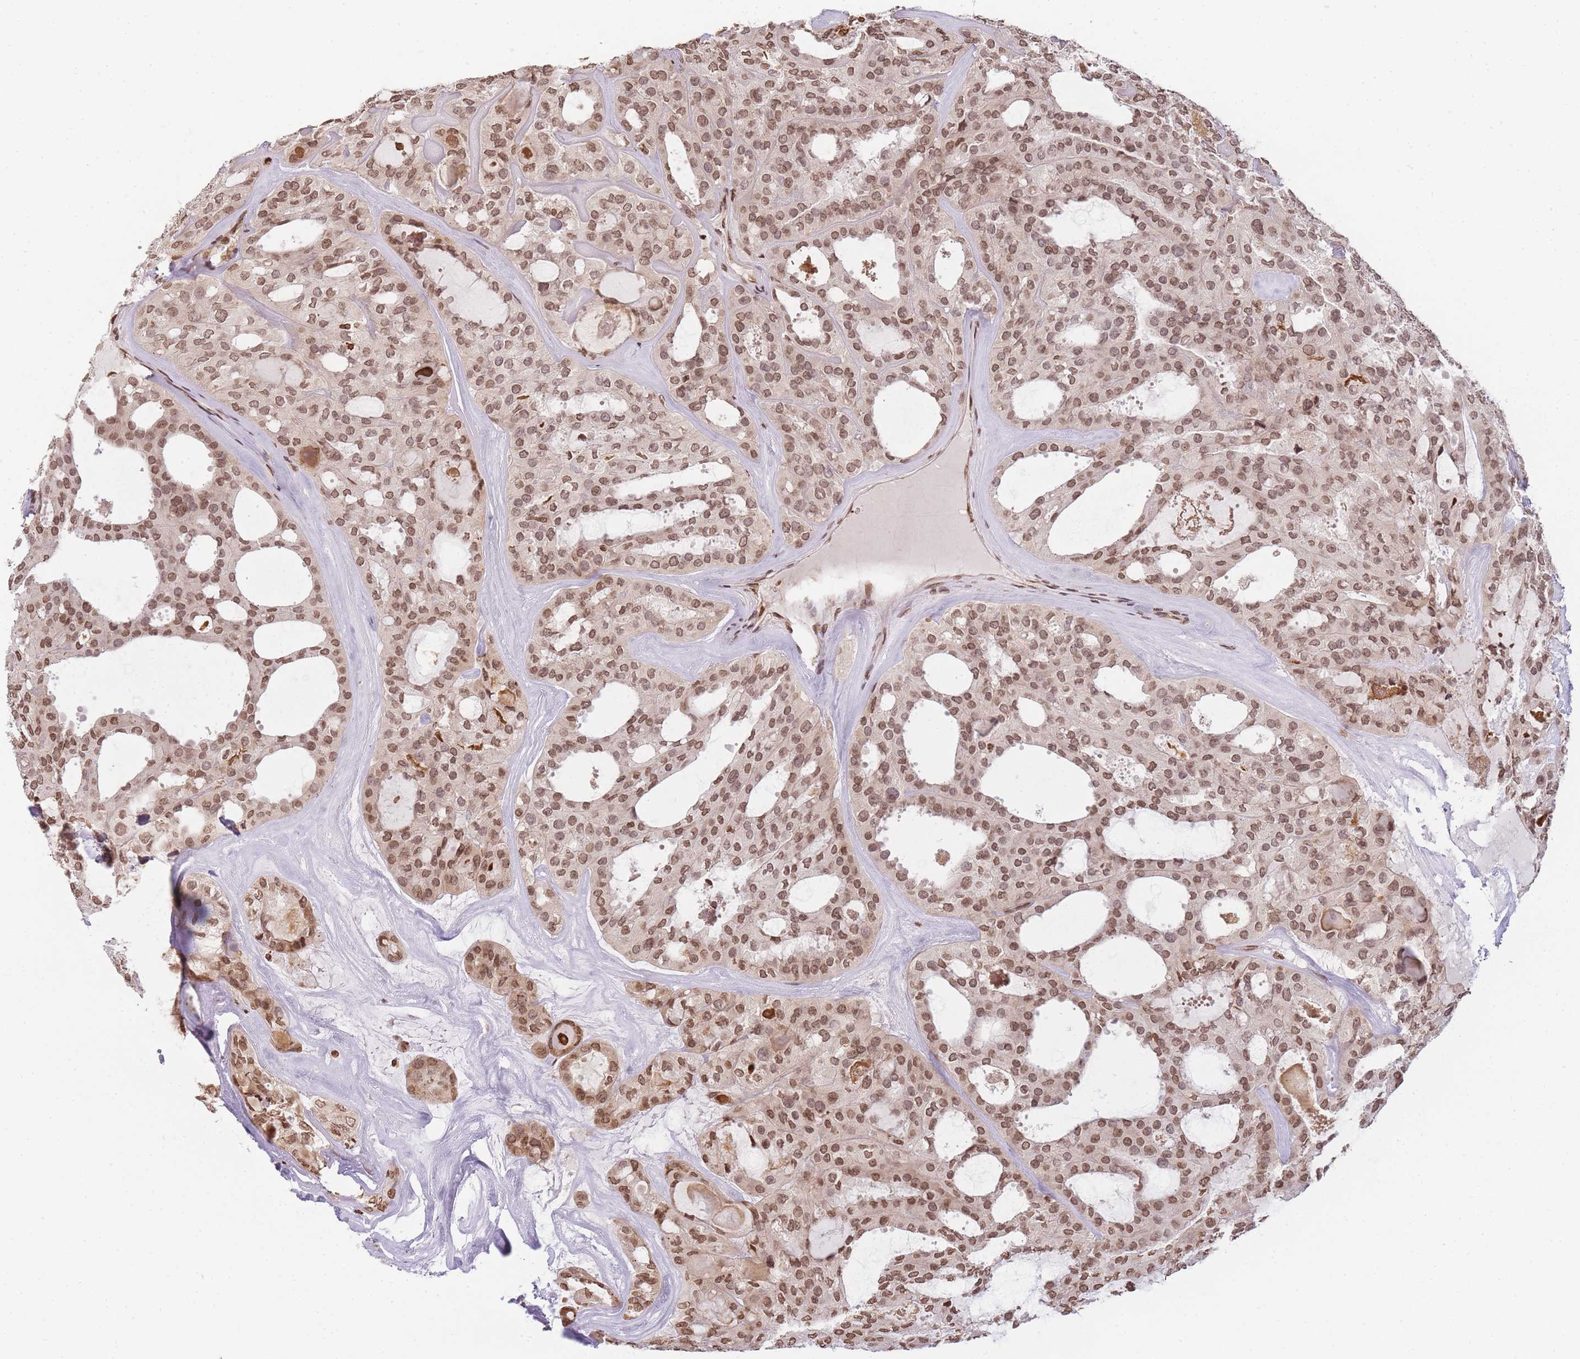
{"staining": {"intensity": "moderate", "quantity": ">75%", "location": "nuclear"}, "tissue": "thyroid cancer", "cell_type": "Tumor cells", "image_type": "cancer", "snomed": [{"axis": "morphology", "description": "Follicular adenoma carcinoma, NOS"}, {"axis": "topography", "description": "Thyroid gland"}], "caption": "The immunohistochemical stain highlights moderate nuclear expression in tumor cells of thyroid cancer tissue. (DAB (3,3'-diaminobenzidine) IHC with brightfield microscopy, high magnification).", "gene": "WWTR1", "patient": {"sex": "male", "age": 75}}